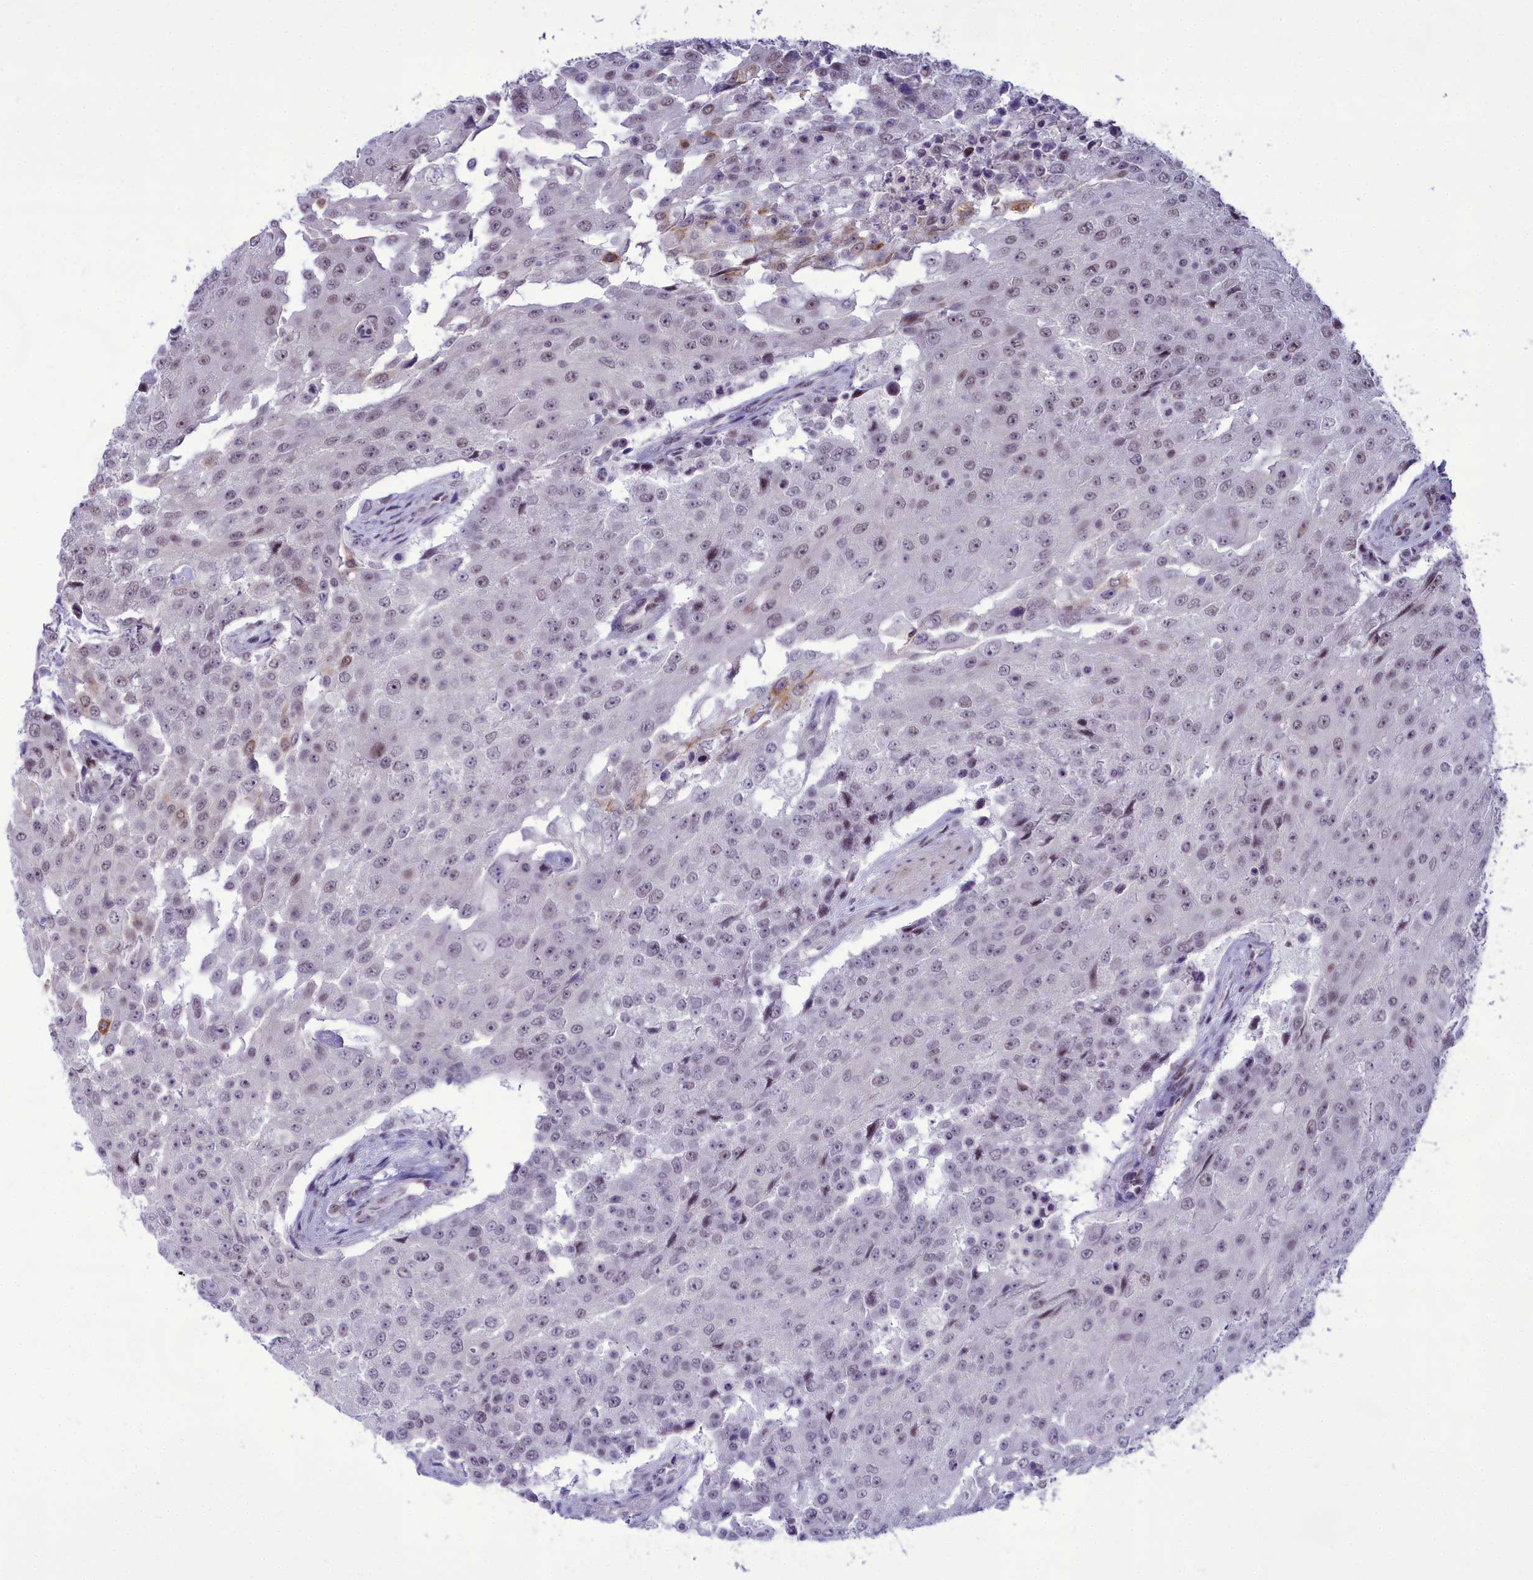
{"staining": {"intensity": "moderate", "quantity": "<25%", "location": "cytoplasmic/membranous,nuclear"}, "tissue": "urothelial cancer", "cell_type": "Tumor cells", "image_type": "cancer", "snomed": [{"axis": "morphology", "description": "Urothelial carcinoma, High grade"}, {"axis": "topography", "description": "Urinary bladder"}], "caption": "Immunohistochemistry (IHC) micrograph of neoplastic tissue: high-grade urothelial carcinoma stained using immunohistochemistry exhibits low levels of moderate protein expression localized specifically in the cytoplasmic/membranous and nuclear of tumor cells, appearing as a cytoplasmic/membranous and nuclear brown color.", "gene": "CEACAM19", "patient": {"sex": "female", "age": 63}}